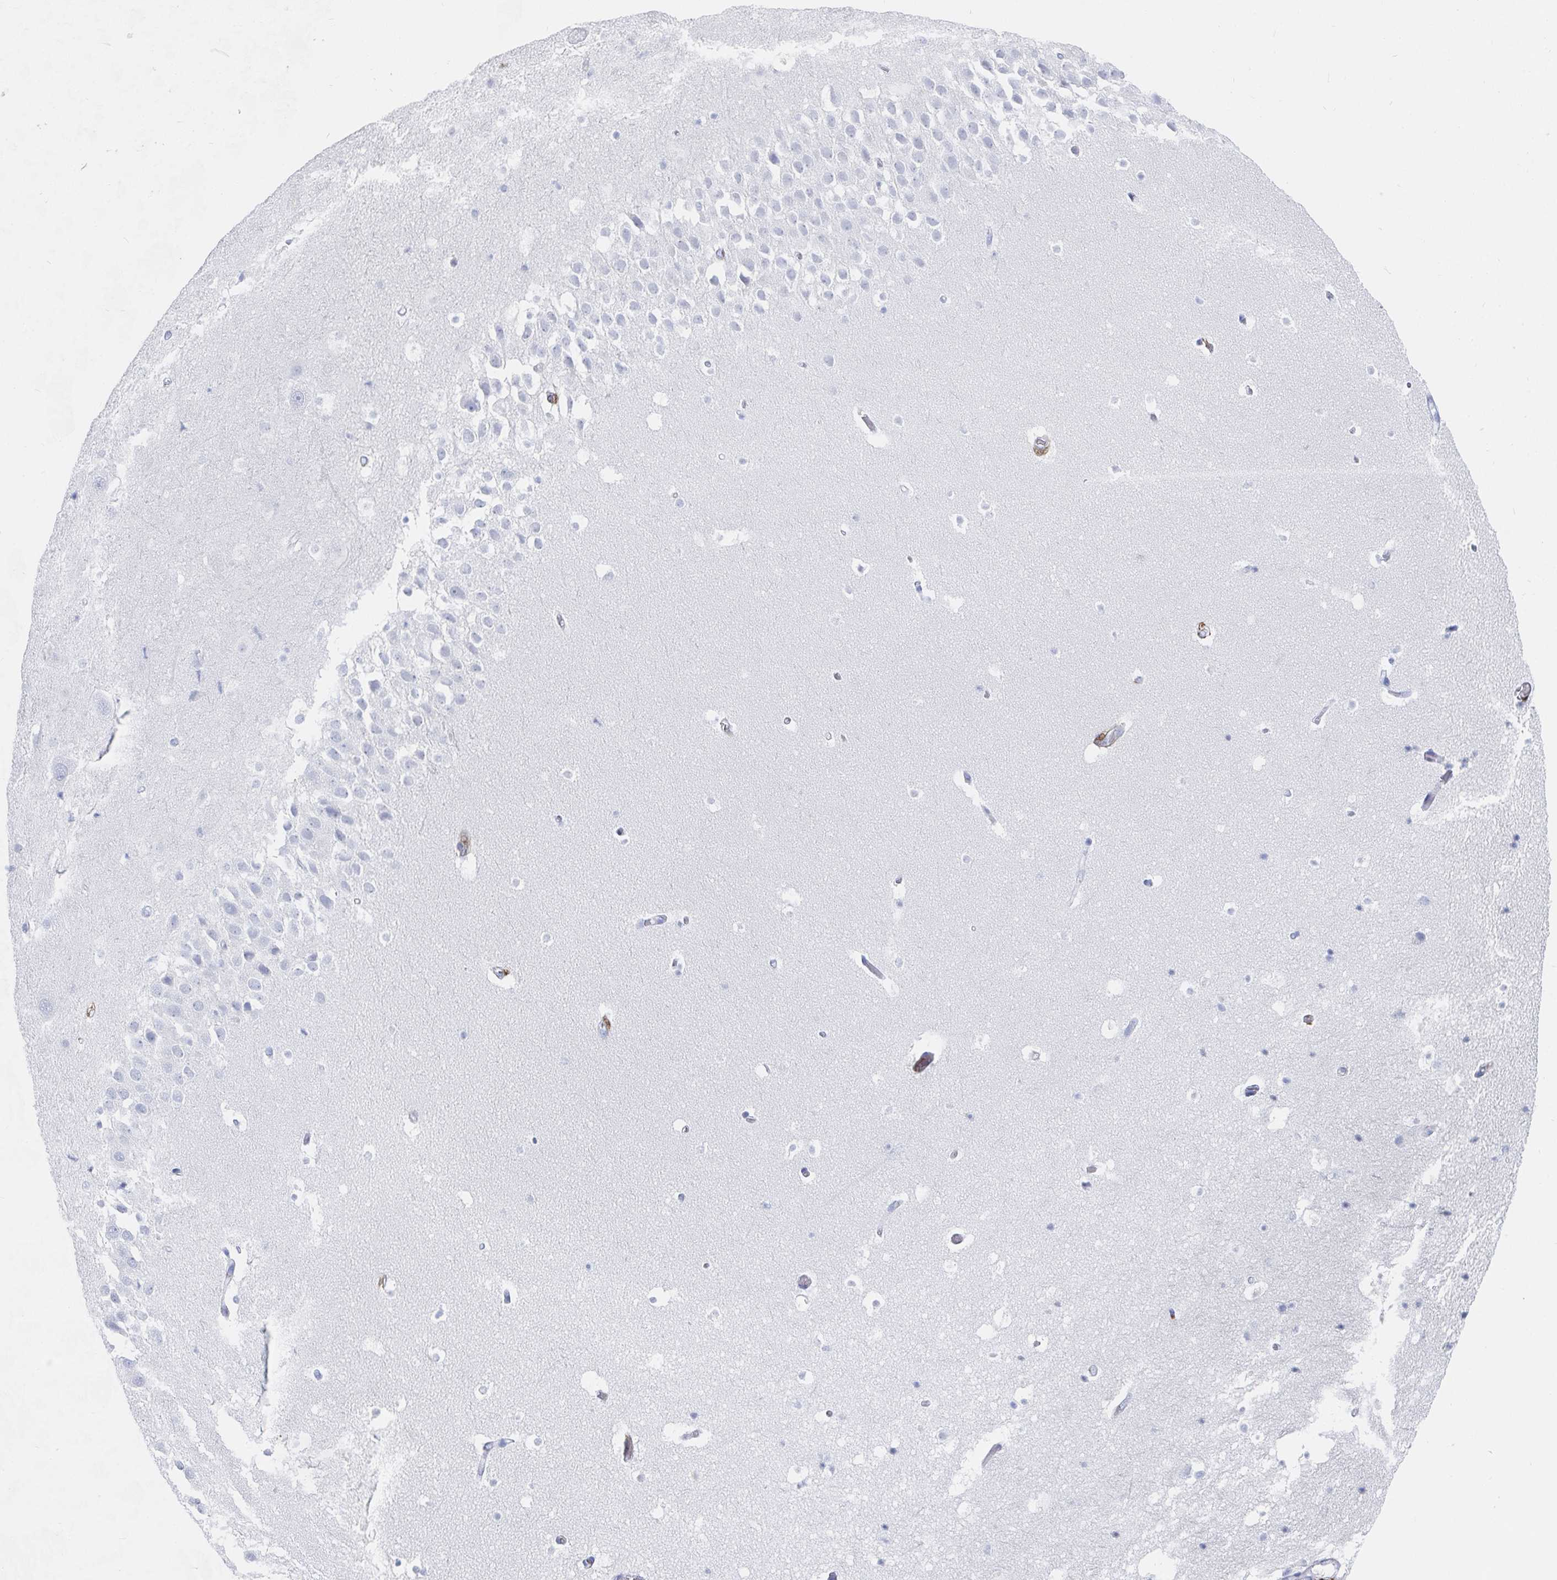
{"staining": {"intensity": "negative", "quantity": "none", "location": "none"}, "tissue": "hippocampus", "cell_type": "Glial cells", "image_type": "normal", "snomed": [{"axis": "morphology", "description": "Normal tissue, NOS"}, {"axis": "topography", "description": "Hippocampus"}], "caption": "Immunohistochemical staining of unremarkable human hippocampus shows no significant positivity in glial cells. Nuclei are stained in blue.", "gene": "OR2A1", "patient": {"sex": "male", "age": 26}}